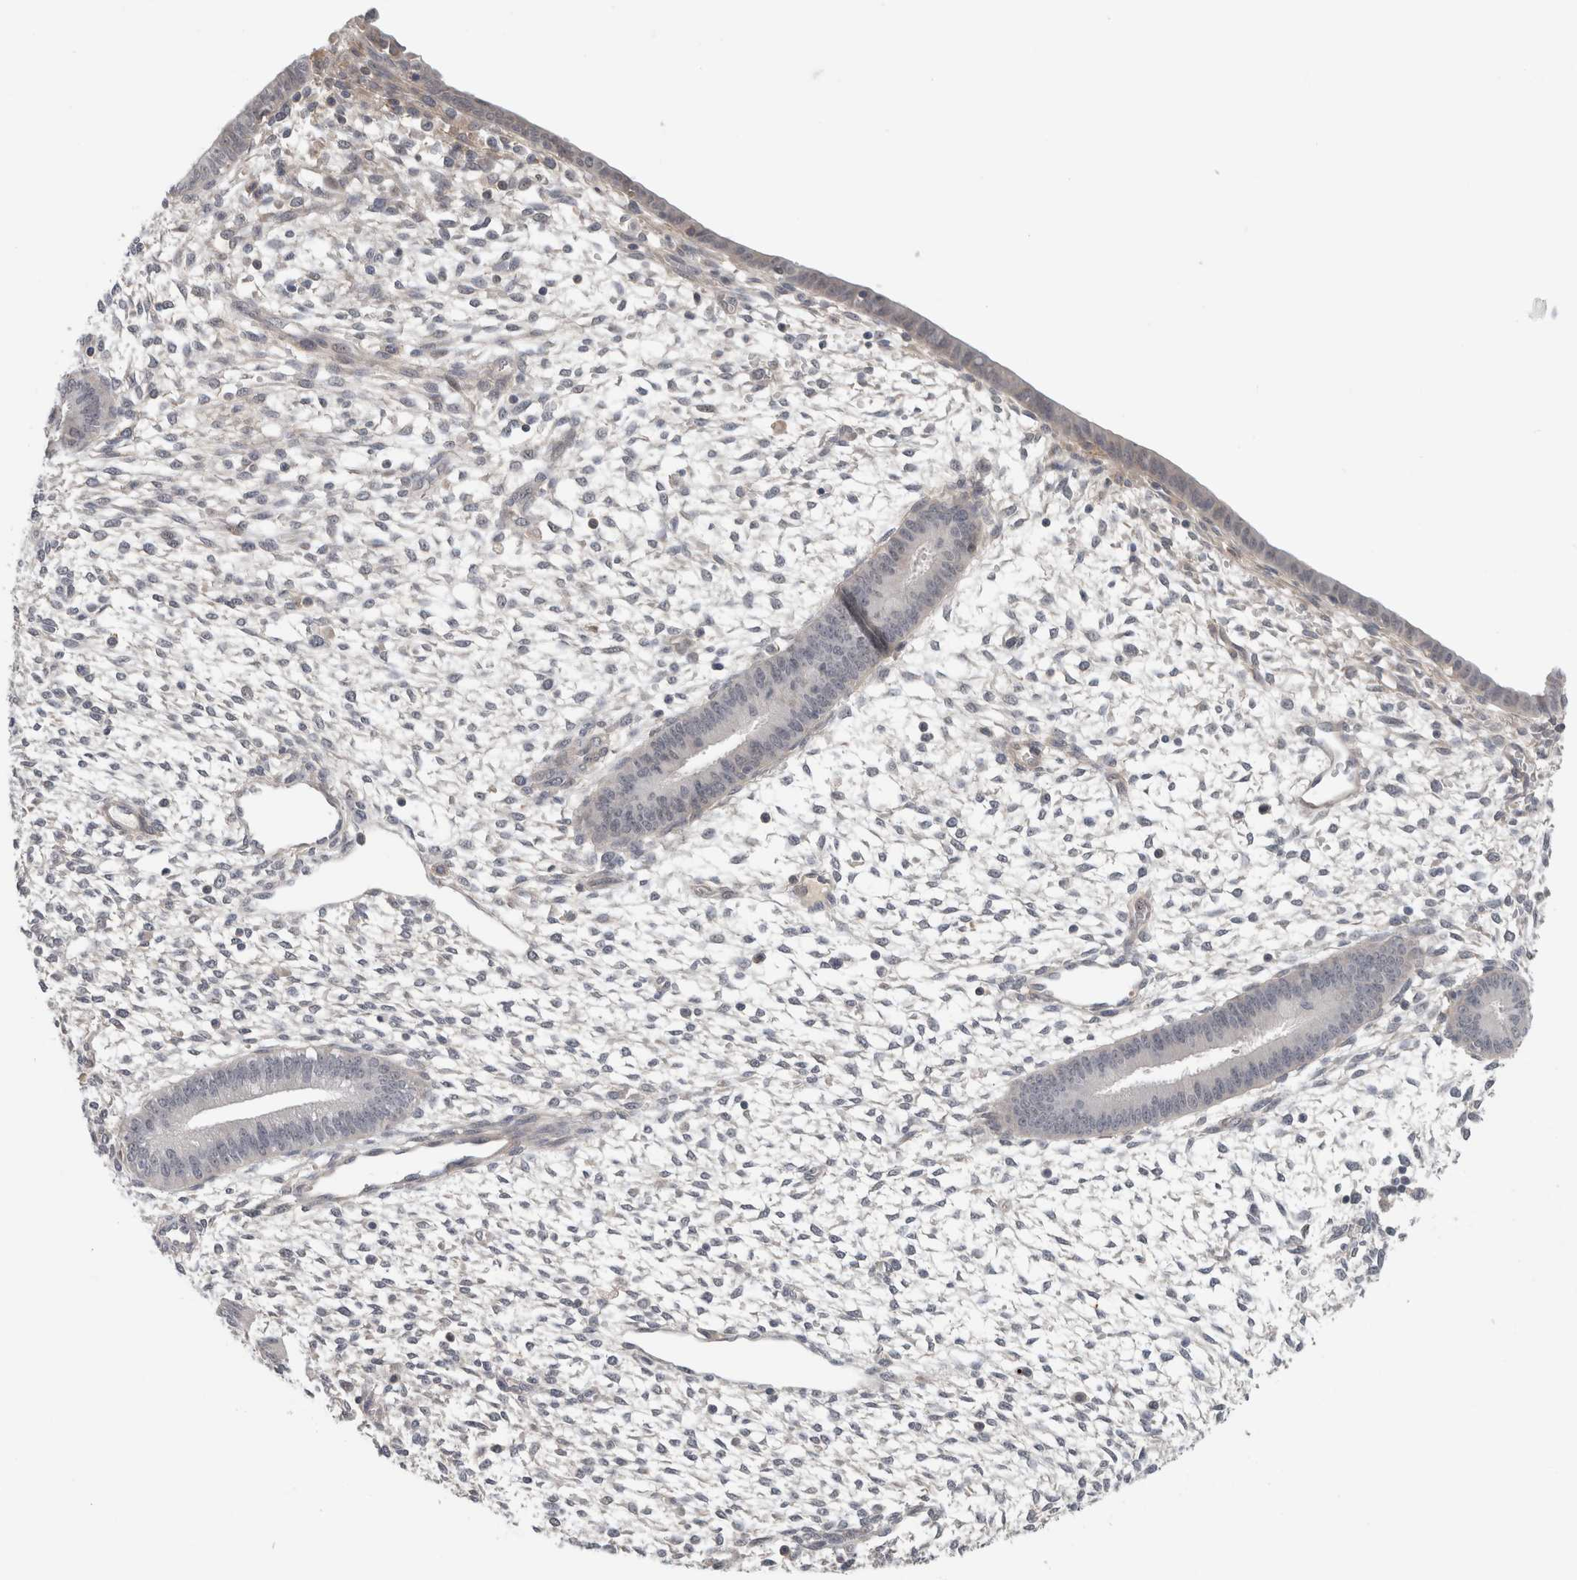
{"staining": {"intensity": "negative", "quantity": "none", "location": "none"}, "tissue": "endometrium", "cell_type": "Cells in endometrial stroma", "image_type": "normal", "snomed": [{"axis": "morphology", "description": "Normal tissue, NOS"}, {"axis": "topography", "description": "Endometrium"}], "caption": "Cells in endometrial stroma are negative for brown protein staining in normal endometrium. (DAB IHC visualized using brightfield microscopy, high magnification).", "gene": "HCN3", "patient": {"sex": "female", "age": 46}}